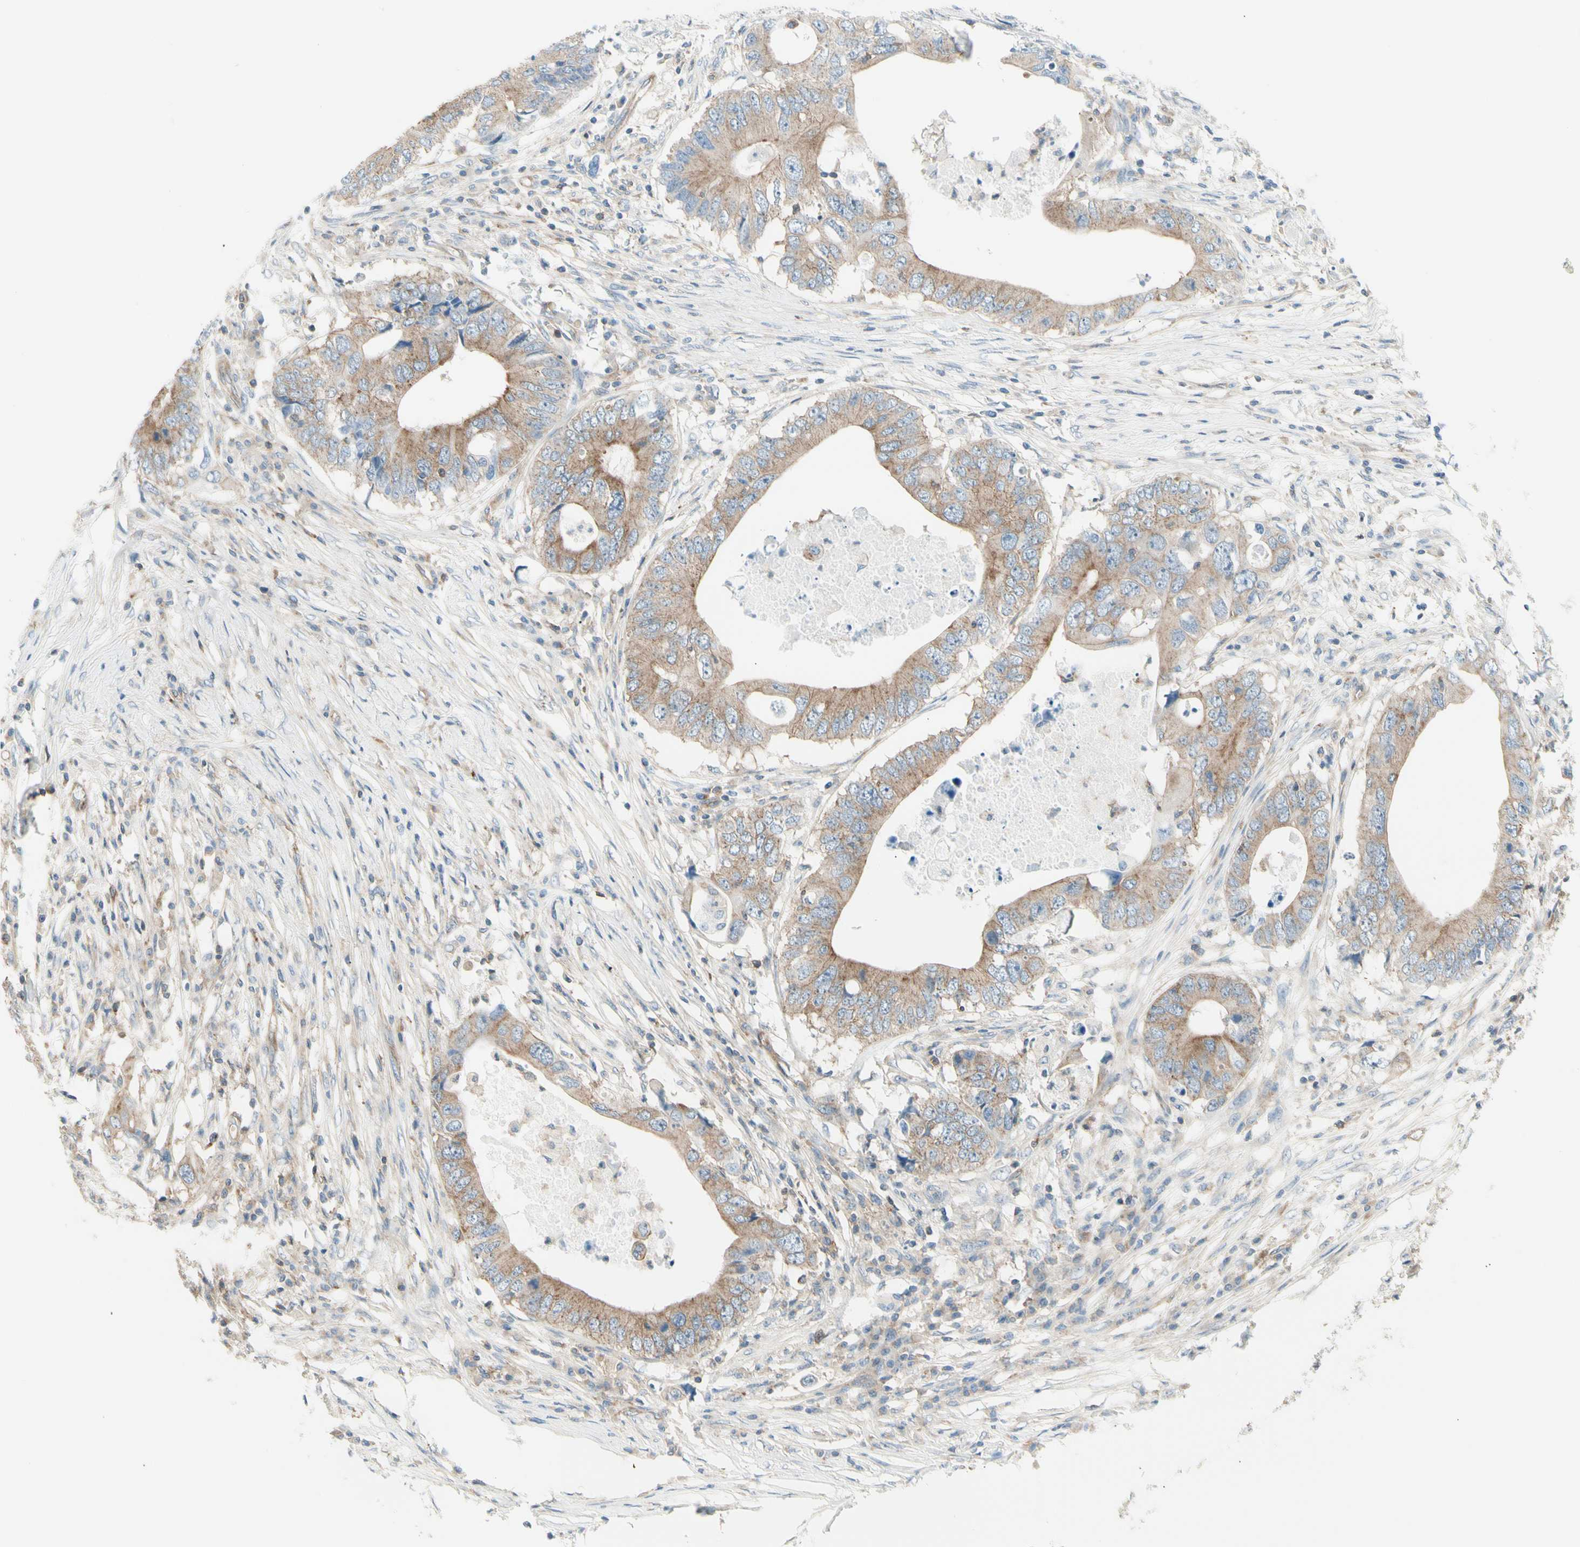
{"staining": {"intensity": "weak", "quantity": ">75%", "location": "cytoplasmic/membranous"}, "tissue": "colorectal cancer", "cell_type": "Tumor cells", "image_type": "cancer", "snomed": [{"axis": "morphology", "description": "Adenocarcinoma, NOS"}, {"axis": "topography", "description": "Colon"}], "caption": "Immunohistochemistry (IHC) staining of colorectal cancer, which displays low levels of weak cytoplasmic/membranous expression in about >75% of tumor cells indicating weak cytoplasmic/membranous protein staining. The staining was performed using DAB (3,3'-diaminobenzidine) (brown) for protein detection and nuclei were counterstained in hematoxylin (blue).", "gene": "AGFG1", "patient": {"sex": "male", "age": 71}}